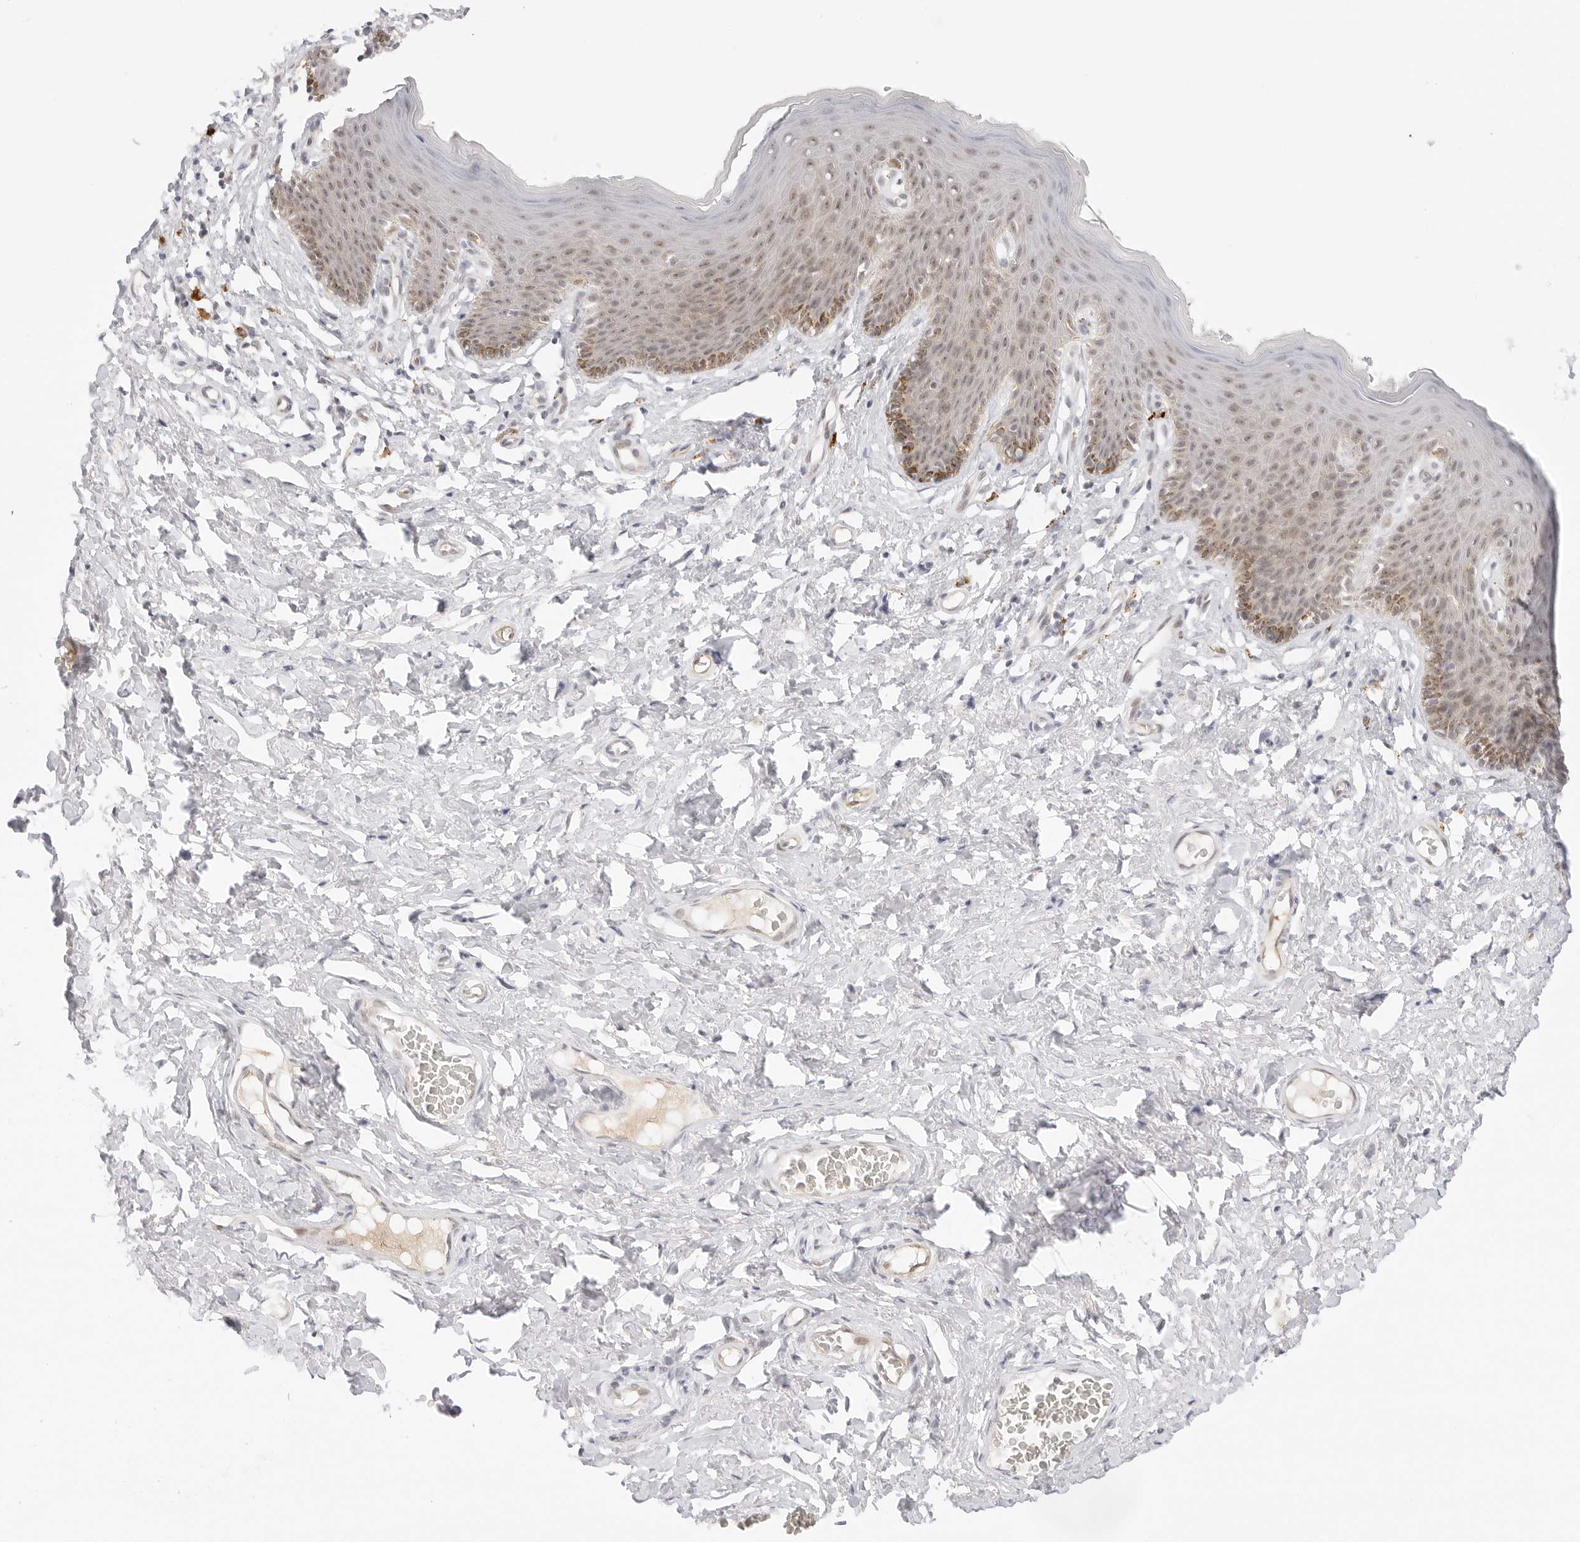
{"staining": {"intensity": "moderate", "quantity": ">75%", "location": "cytoplasmic/membranous,nuclear"}, "tissue": "skin", "cell_type": "Epidermal cells", "image_type": "normal", "snomed": [{"axis": "morphology", "description": "Normal tissue, NOS"}, {"axis": "topography", "description": "Vulva"}], "caption": "Immunohistochemistry (IHC) staining of benign skin, which displays medium levels of moderate cytoplasmic/membranous,nuclear staining in approximately >75% of epidermal cells indicating moderate cytoplasmic/membranous,nuclear protein expression. The staining was performed using DAB (3,3'-diaminobenzidine) (brown) for protein detection and nuclei were counterstained in hematoxylin (blue).", "gene": "HIPK3", "patient": {"sex": "female", "age": 66}}